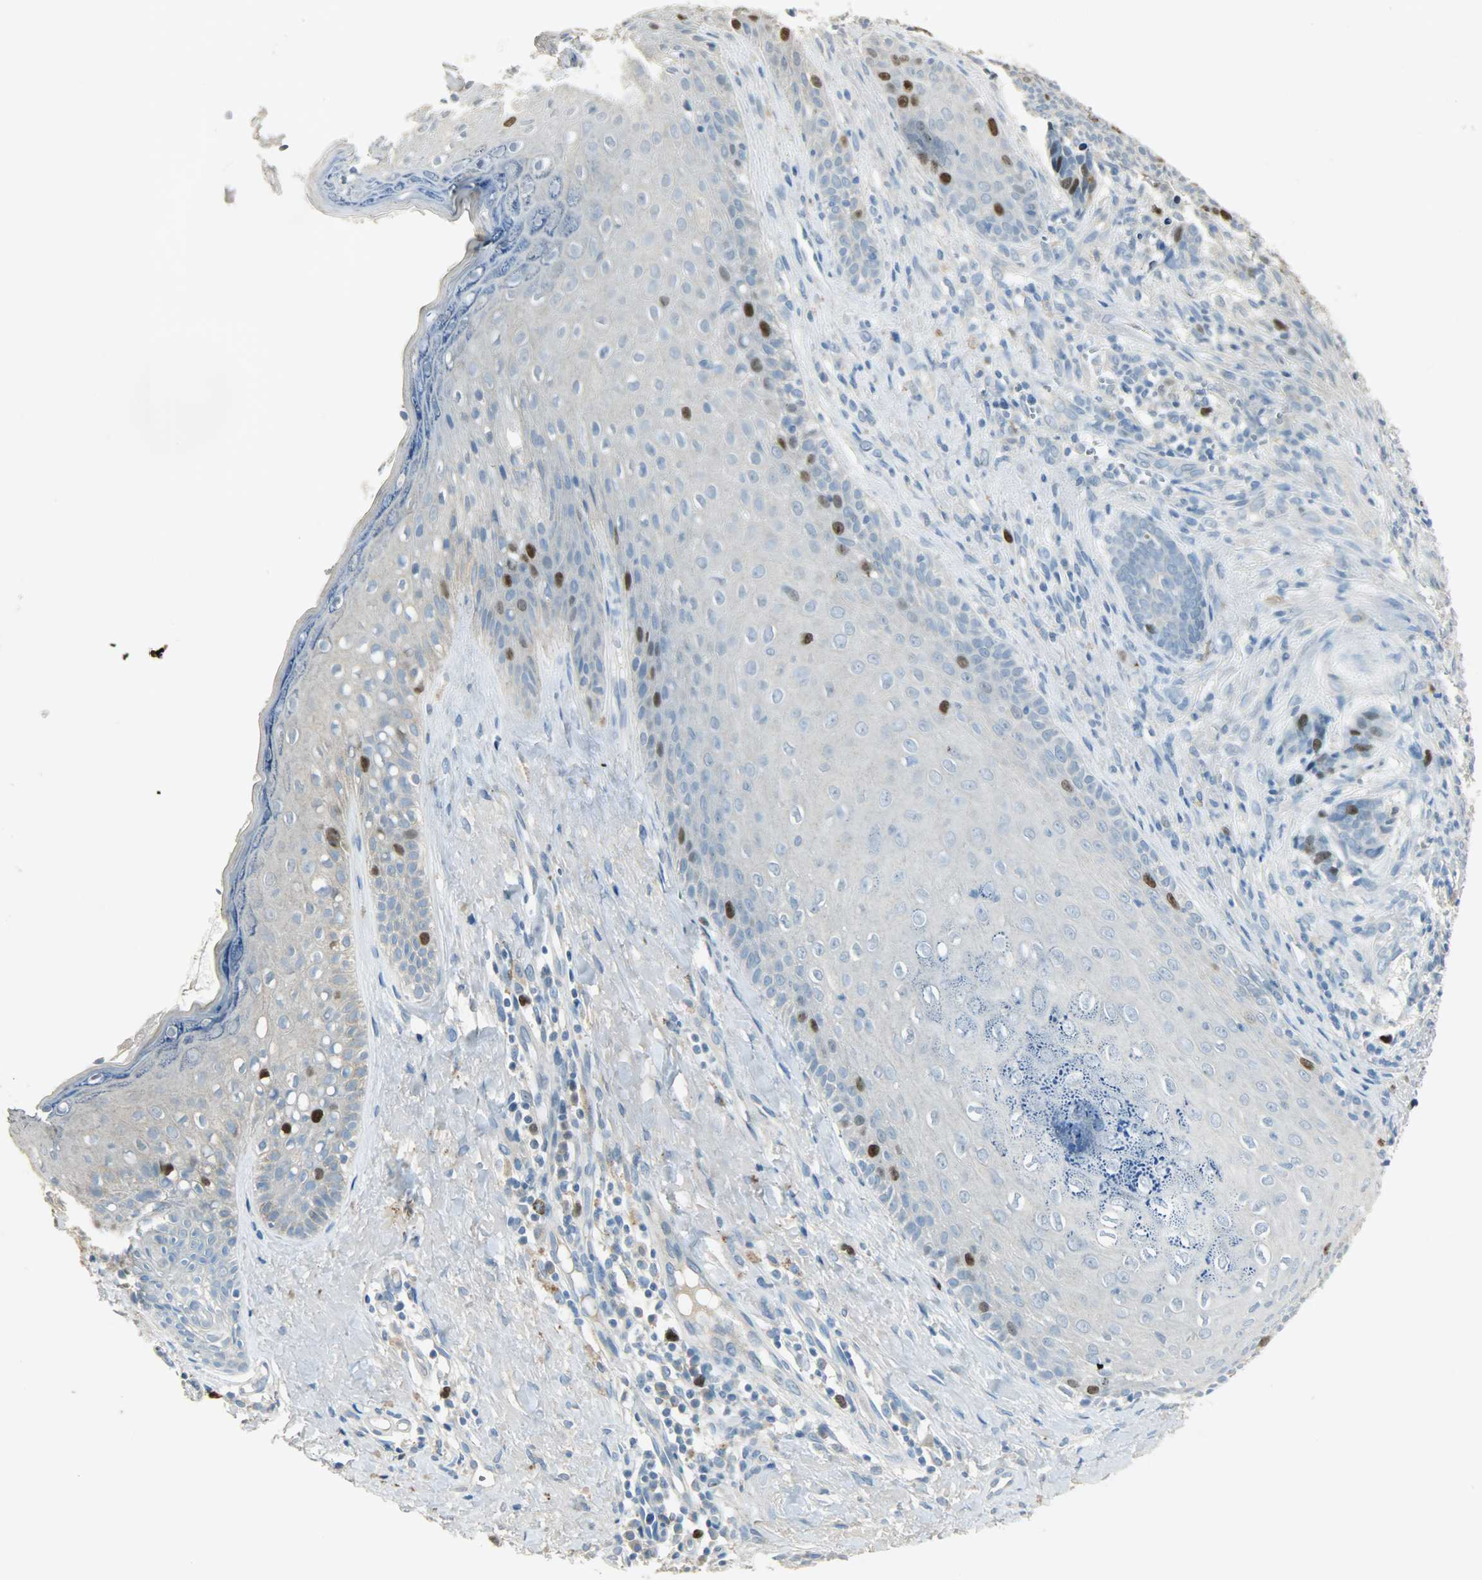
{"staining": {"intensity": "strong", "quantity": "<25%", "location": "nuclear"}, "tissue": "skin cancer", "cell_type": "Tumor cells", "image_type": "cancer", "snomed": [{"axis": "morphology", "description": "Basal cell carcinoma"}, {"axis": "topography", "description": "Skin"}], "caption": "IHC histopathology image of skin basal cell carcinoma stained for a protein (brown), which exhibits medium levels of strong nuclear positivity in approximately <25% of tumor cells.", "gene": "TPX2", "patient": {"sex": "male", "age": 84}}